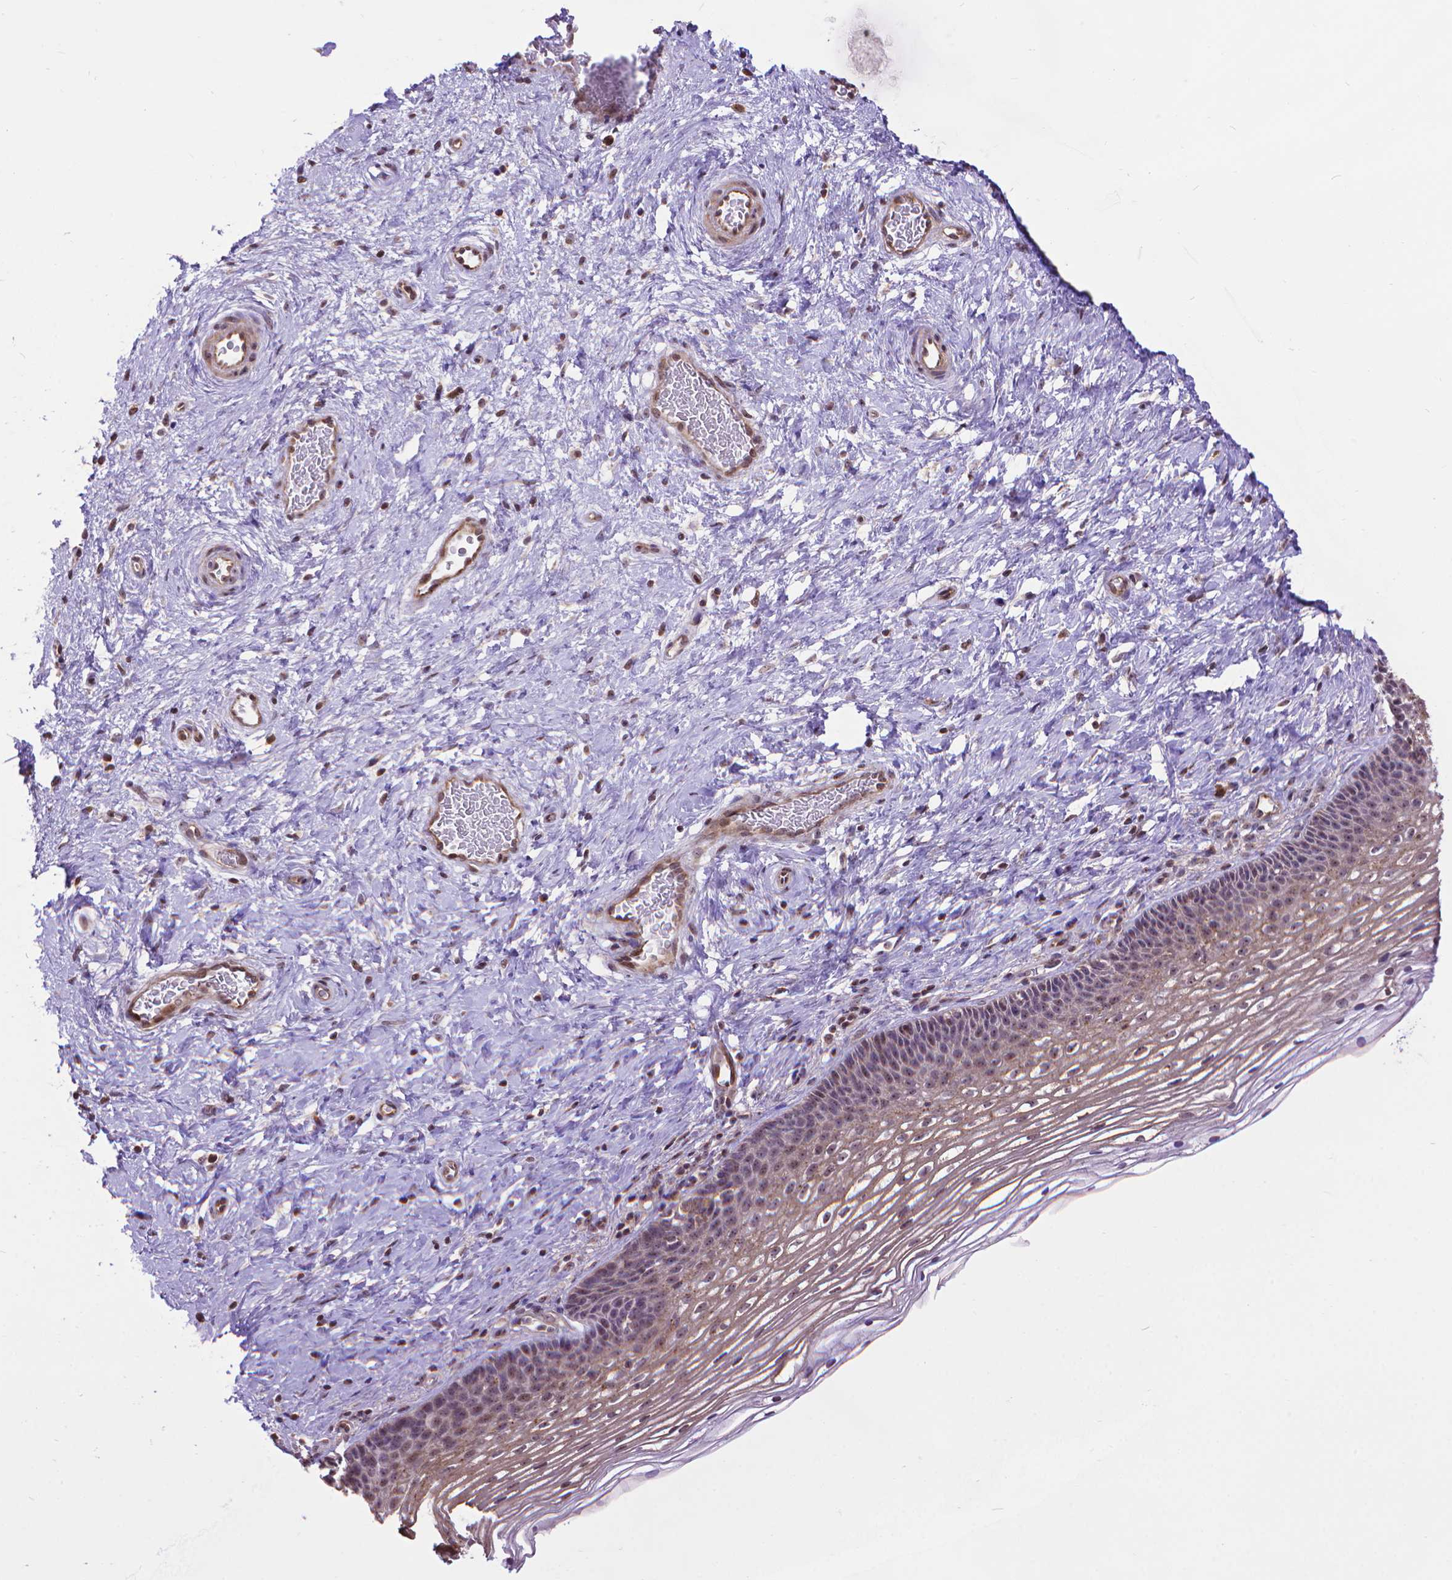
{"staining": {"intensity": "moderate", "quantity": "25%-75%", "location": "nuclear"}, "tissue": "cervix", "cell_type": "Glandular cells", "image_type": "normal", "snomed": [{"axis": "morphology", "description": "Normal tissue, NOS"}, {"axis": "topography", "description": "Cervix"}], "caption": "An immunohistochemistry photomicrograph of unremarkable tissue is shown. Protein staining in brown highlights moderate nuclear positivity in cervix within glandular cells. The staining is performed using DAB brown chromogen to label protein expression. The nuclei are counter-stained blue using hematoxylin.", "gene": "TMEM135", "patient": {"sex": "female", "age": 34}}